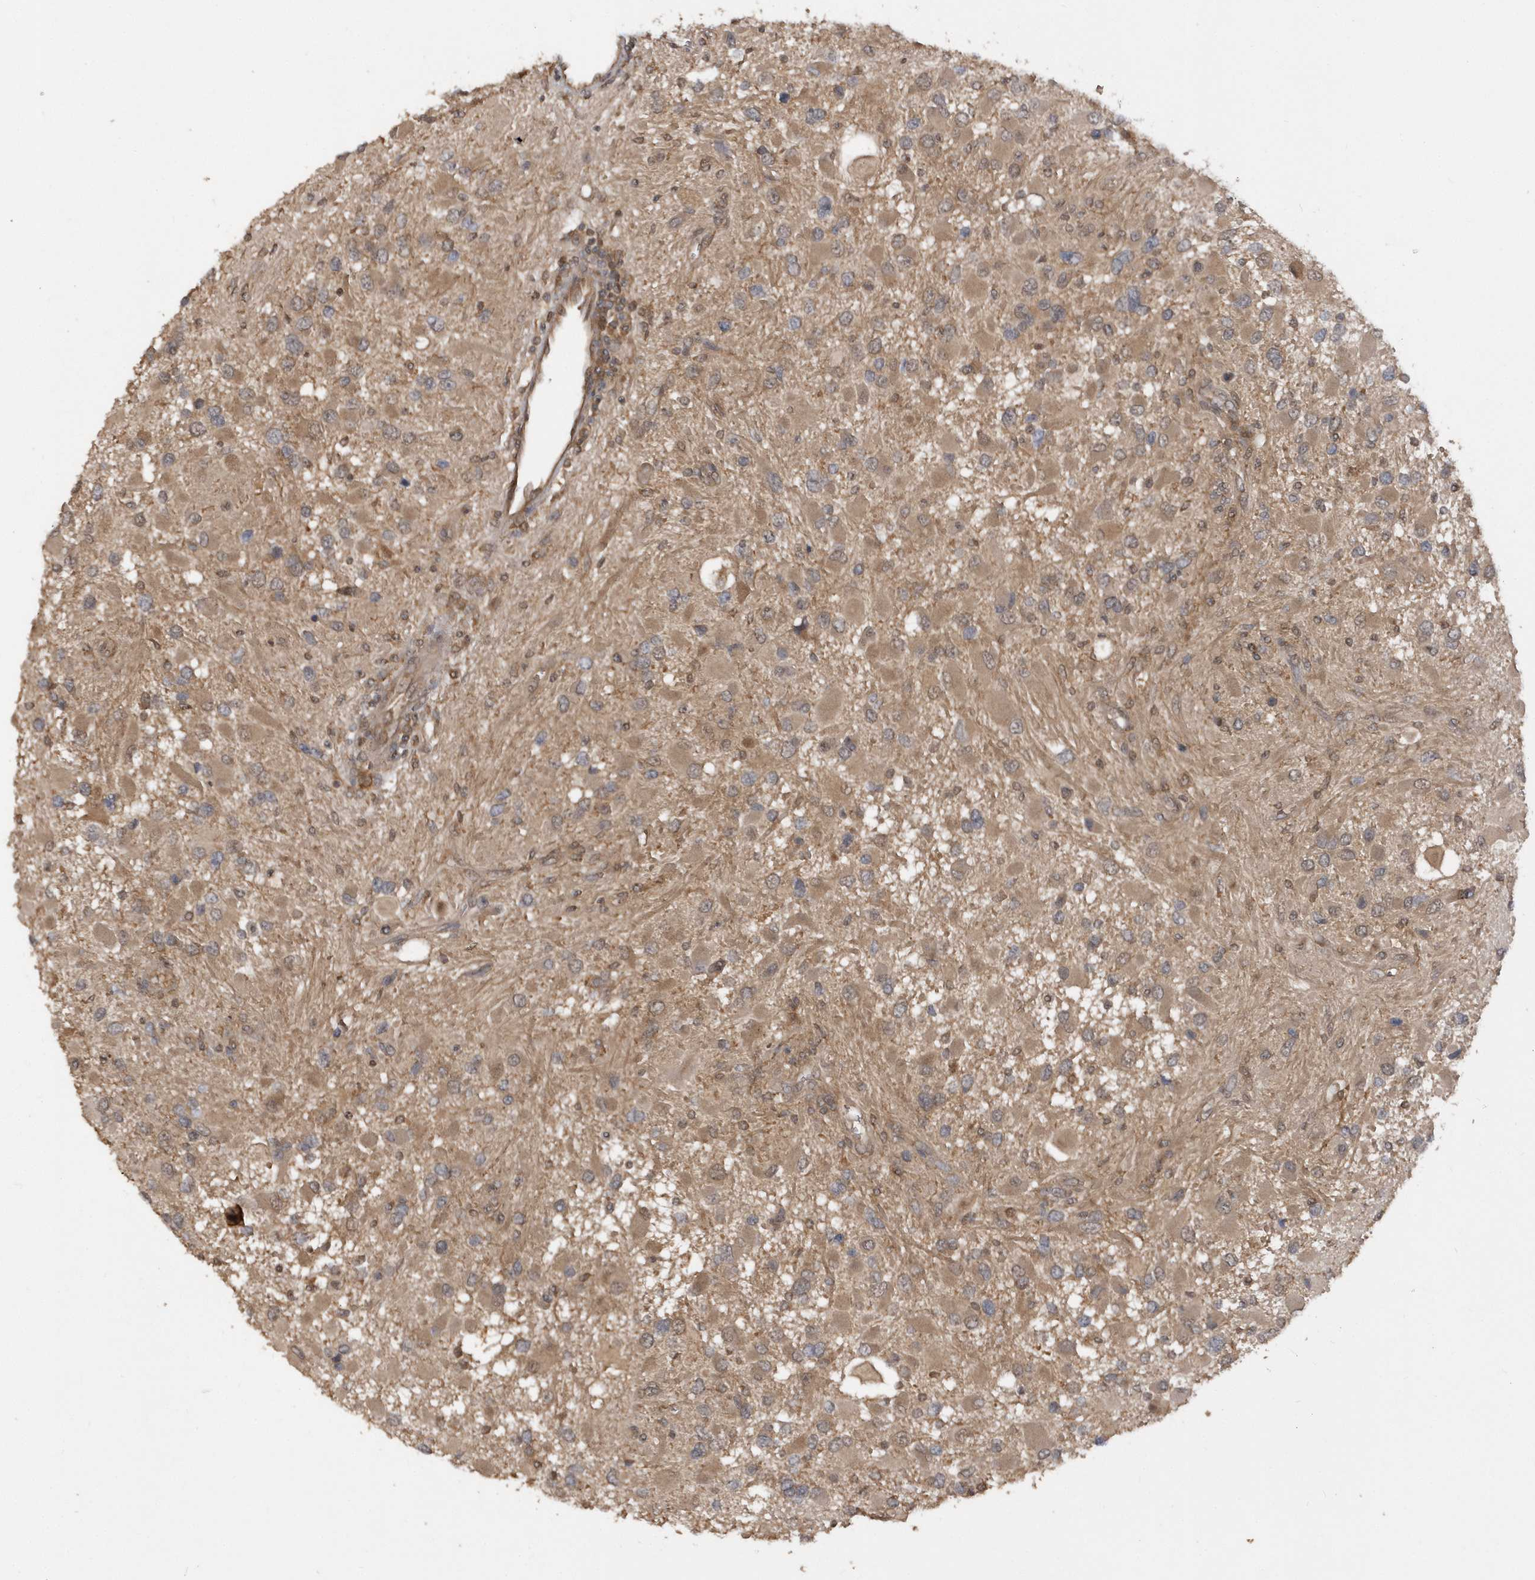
{"staining": {"intensity": "weak", "quantity": ">75%", "location": "cytoplasmic/membranous"}, "tissue": "glioma", "cell_type": "Tumor cells", "image_type": "cancer", "snomed": [{"axis": "morphology", "description": "Glioma, malignant, High grade"}, {"axis": "topography", "description": "Brain"}], "caption": "A histopathology image of glioma stained for a protein demonstrates weak cytoplasmic/membranous brown staining in tumor cells.", "gene": "RPE", "patient": {"sex": "male", "age": 53}}